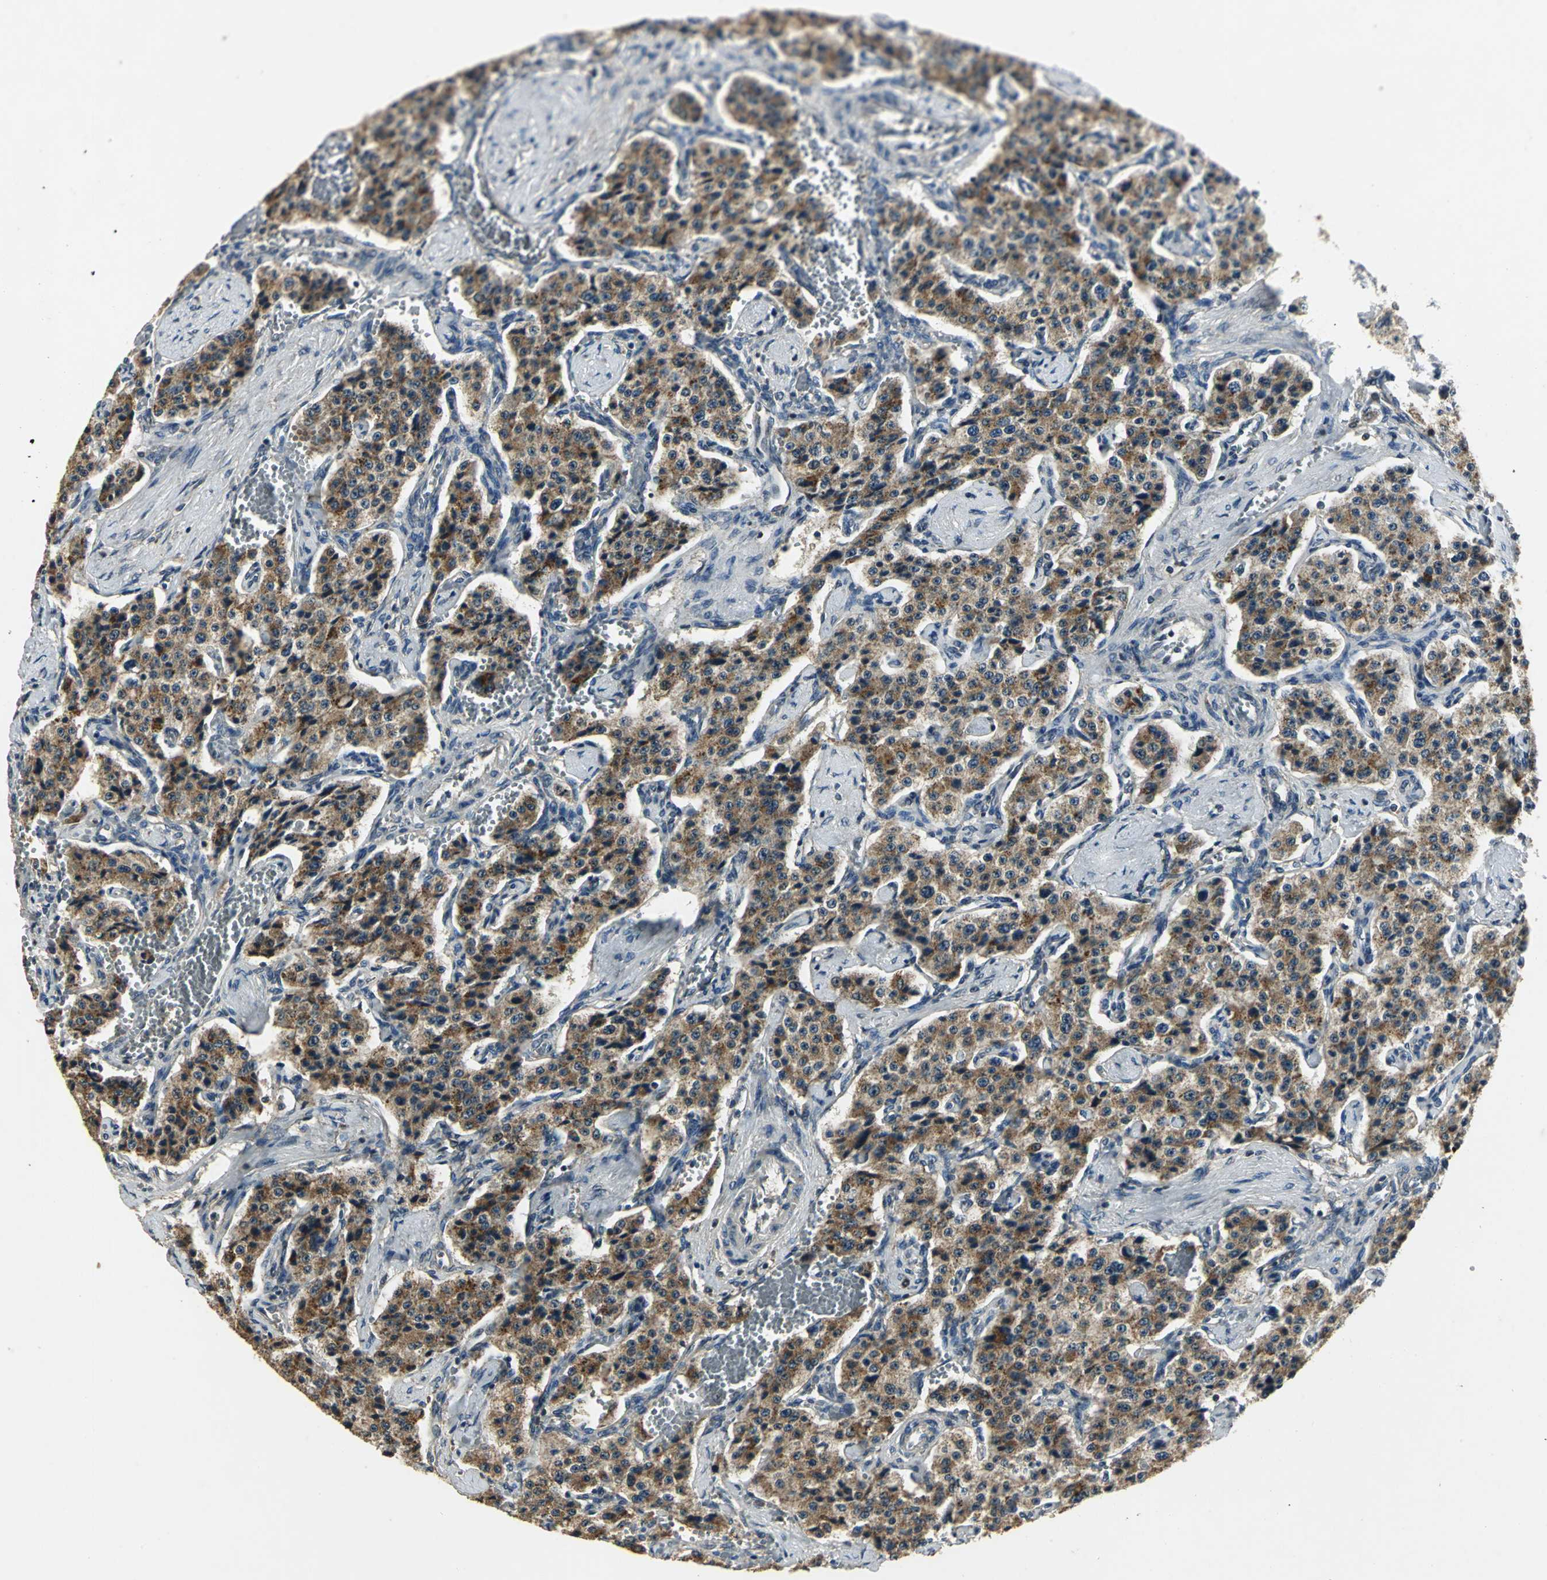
{"staining": {"intensity": "moderate", "quantity": ">75%", "location": "cytoplasmic/membranous"}, "tissue": "carcinoid", "cell_type": "Tumor cells", "image_type": "cancer", "snomed": [{"axis": "morphology", "description": "Carcinoid, malignant, NOS"}, {"axis": "topography", "description": "Small intestine"}], "caption": "High-power microscopy captured an immunohistochemistry (IHC) photomicrograph of malignant carcinoid, revealing moderate cytoplasmic/membranous positivity in about >75% of tumor cells. (brown staining indicates protein expression, while blue staining denotes nuclei).", "gene": "IRF3", "patient": {"sex": "male", "age": 52}}